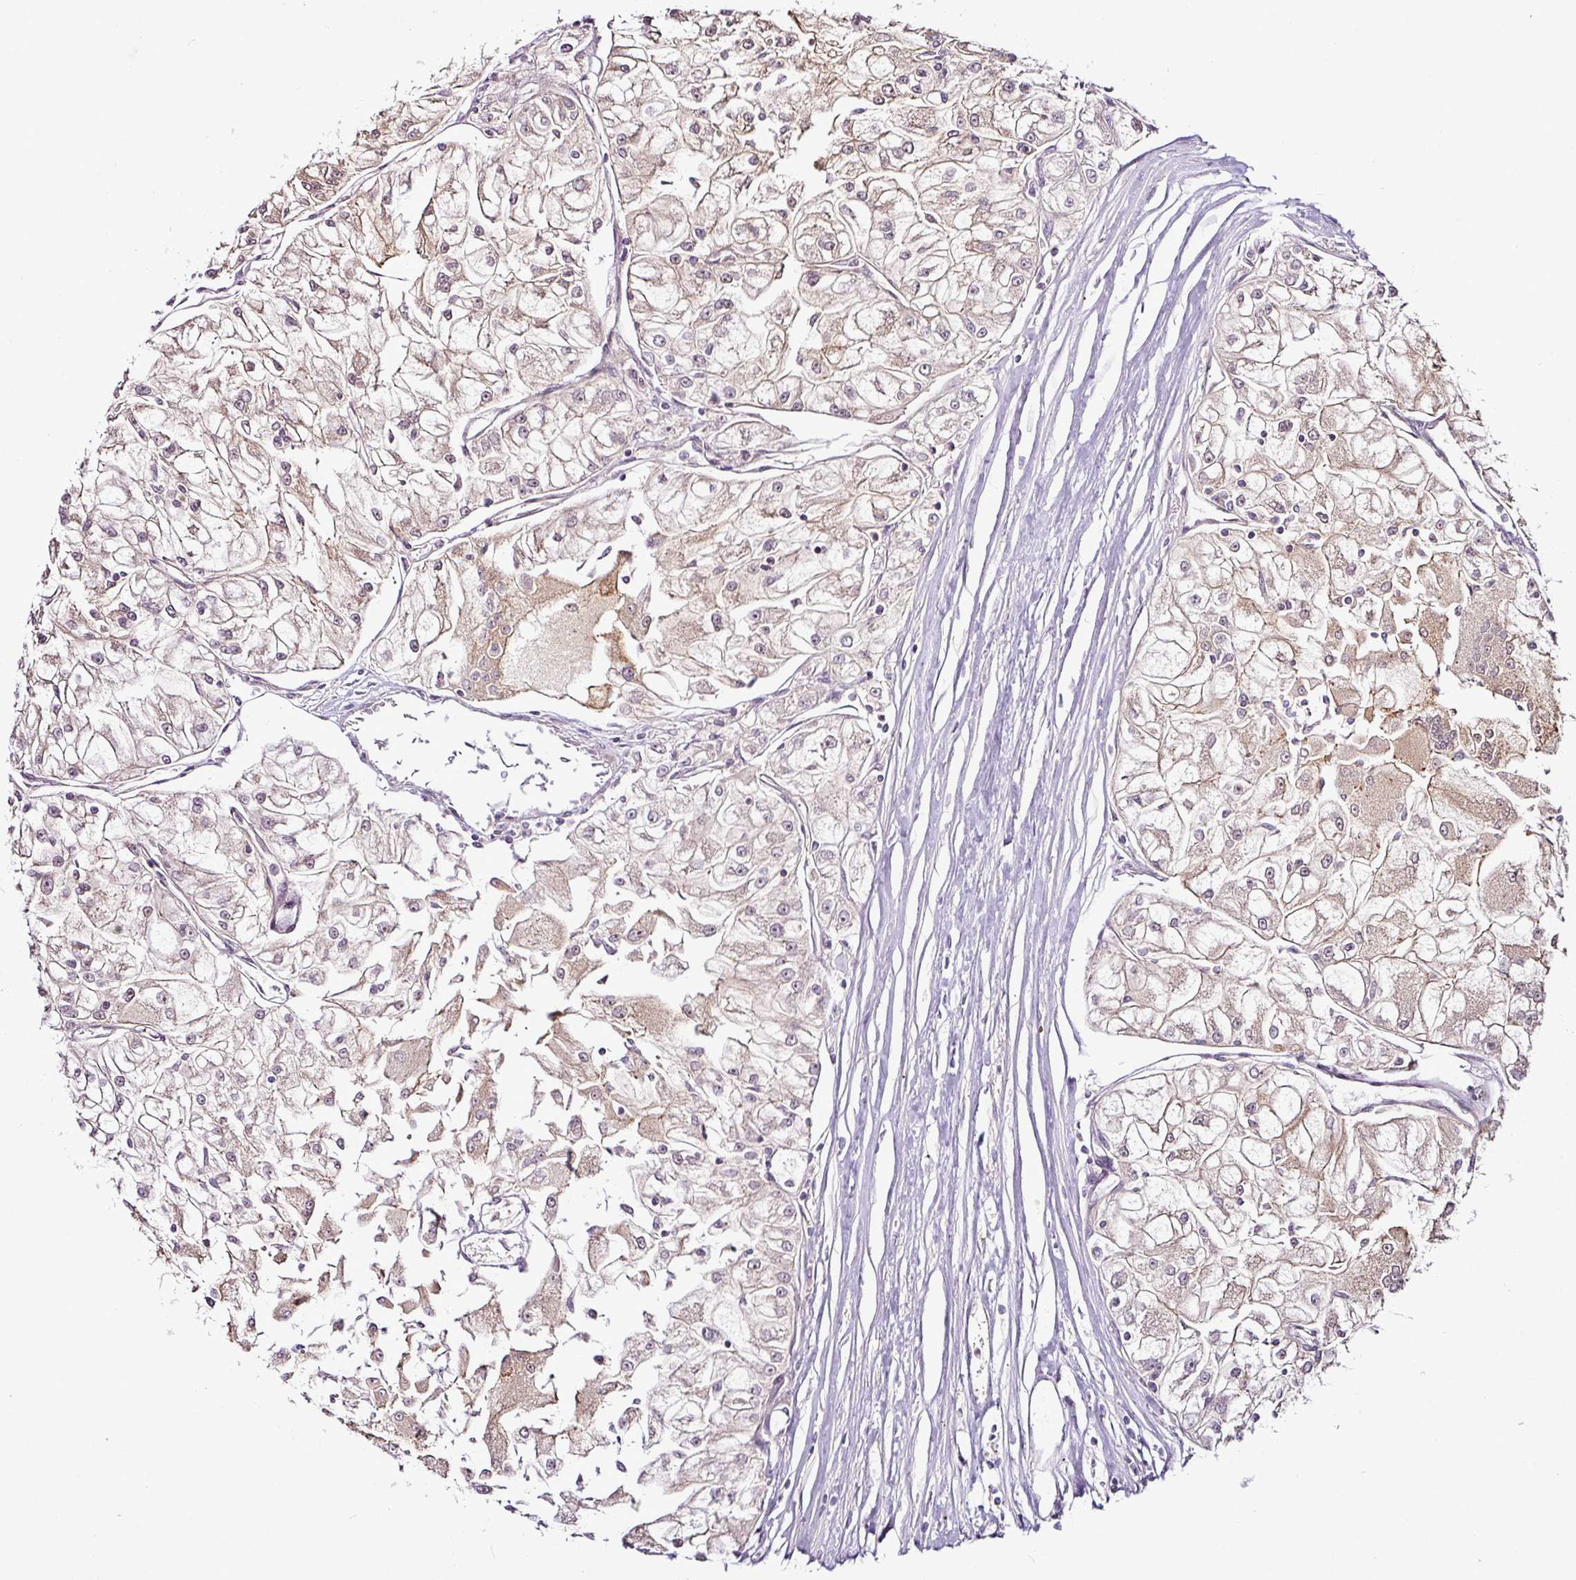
{"staining": {"intensity": "weak", "quantity": "25%-75%", "location": "cytoplasmic/membranous"}, "tissue": "renal cancer", "cell_type": "Tumor cells", "image_type": "cancer", "snomed": [{"axis": "morphology", "description": "Adenocarcinoma, NOS"}, {"axis": "topography", "description": "Kidney"}], "caption": "An image of renal cancer stained for a protein demonstrates weak cytoplasmic/membranous brown staining in tumor cells.", "gene": "DCAF13", "patient": {"sex": "female", "age": 72}}